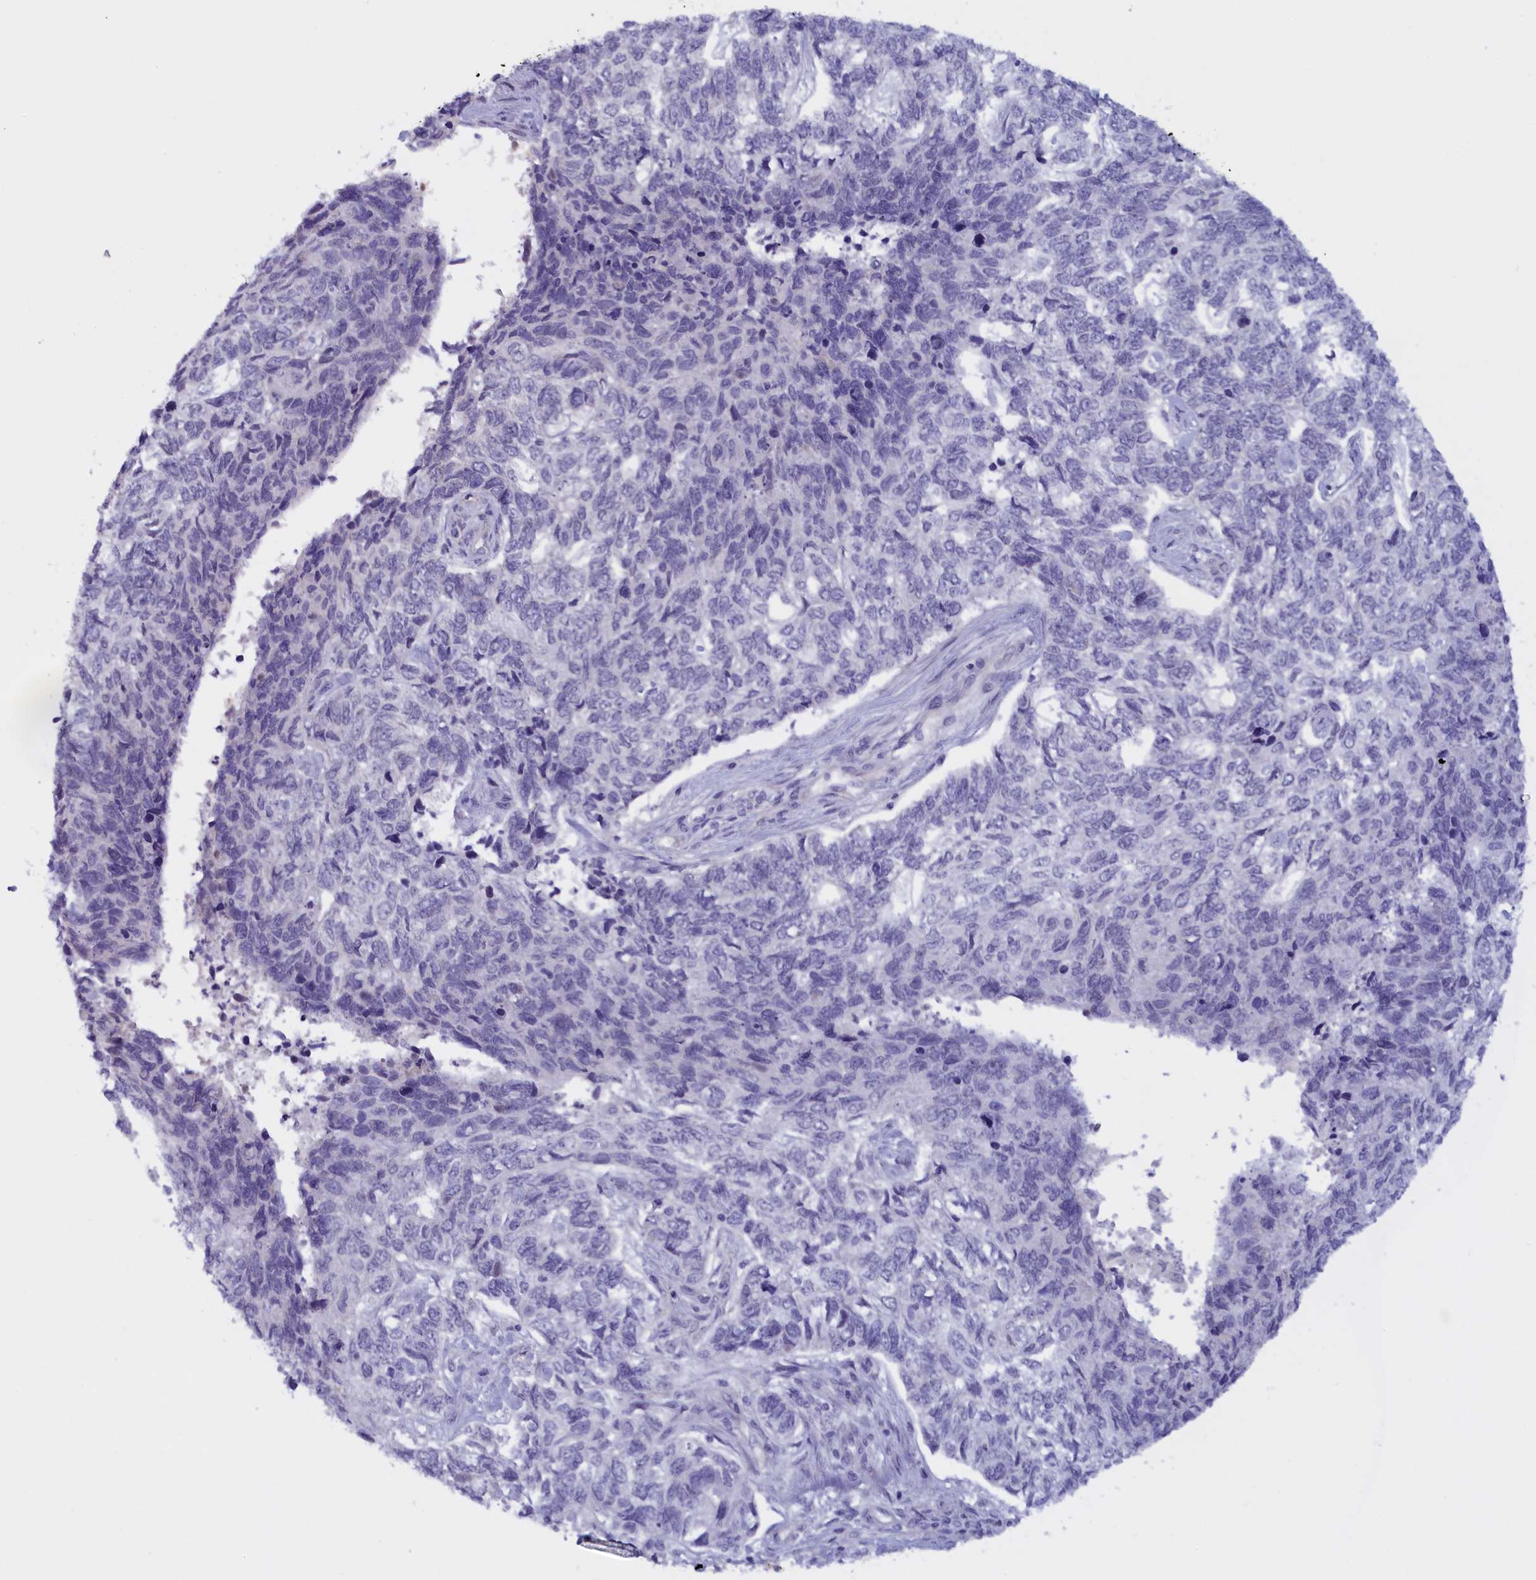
{"staining": {"intensity": "negative", "quantity": "none", "location": "none"}, "tissue": "skin cancer", "cell_type": "Tumor cells", "image_type": "cancer", "snomed": [{"axis": "morphology", "description": "Basal cell carcinoma"}, {"axis": "topography", "description": "Skin"}], "caption": "IHC of skin basal cell carcinoma reveals no positivity in tumor cells.", "gene": "IGFALS", "patient": {"sex": "female", "age": 65}}